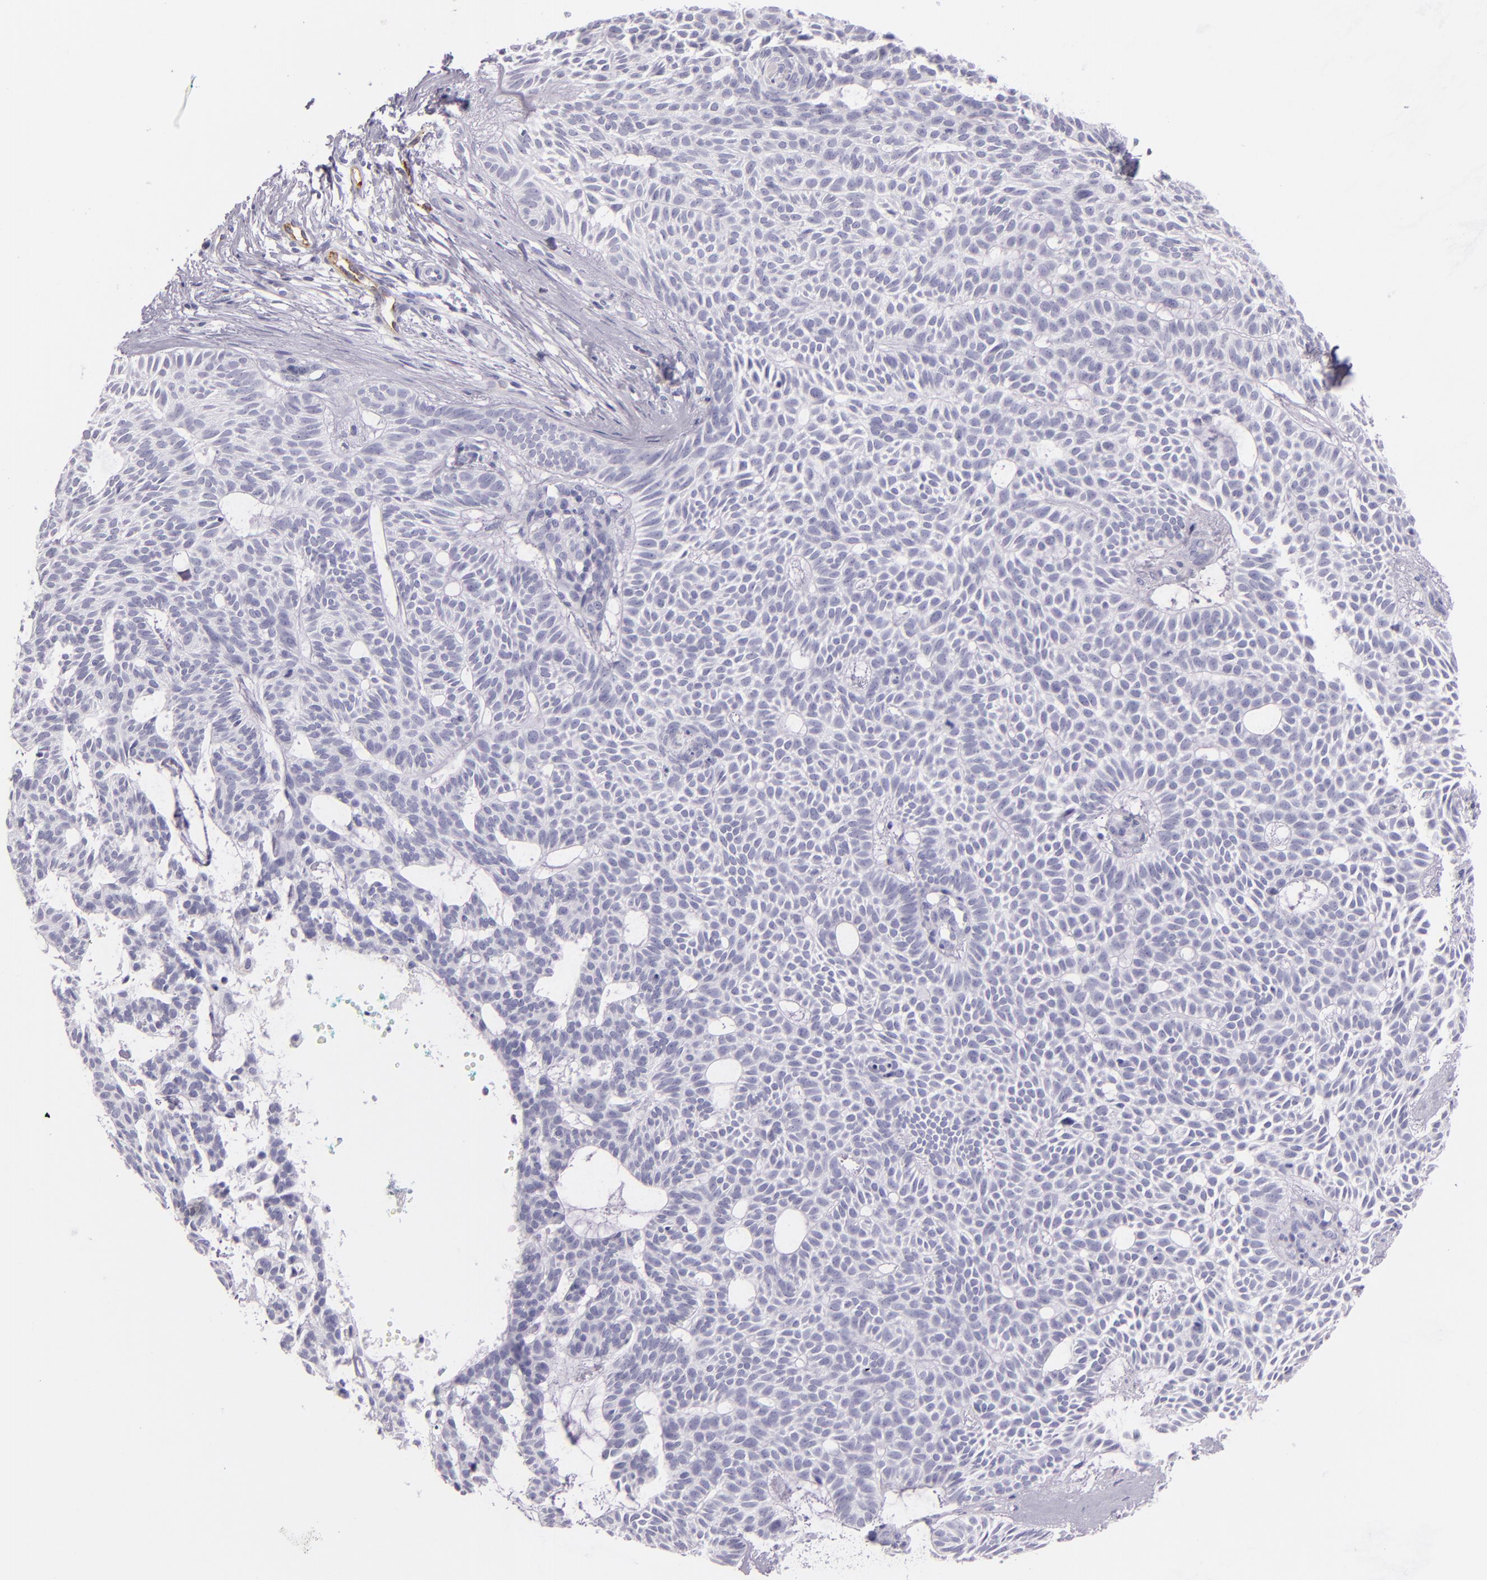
{"staining": {"intensity": "negative", "quantity": "none", "location": "none"}, "tissue": "skin cancer", "cell_type": "Tumor cells", "image_type": "cancer", "snomed": [{"axis": "morphology", "description": "Basal cell carcinoma"}, {"axis": "topography", "description": "Skin"}], "caption": "High magnification brightfield microscopy of skin cancer stained with DAB (3,3'-diaminobenzidine) (brown) and counterstained with hematoxylin (blue): tumor cells show no significant positivity.", "gene": "SELP", "patient": {"sex": "male", "age": 75}}